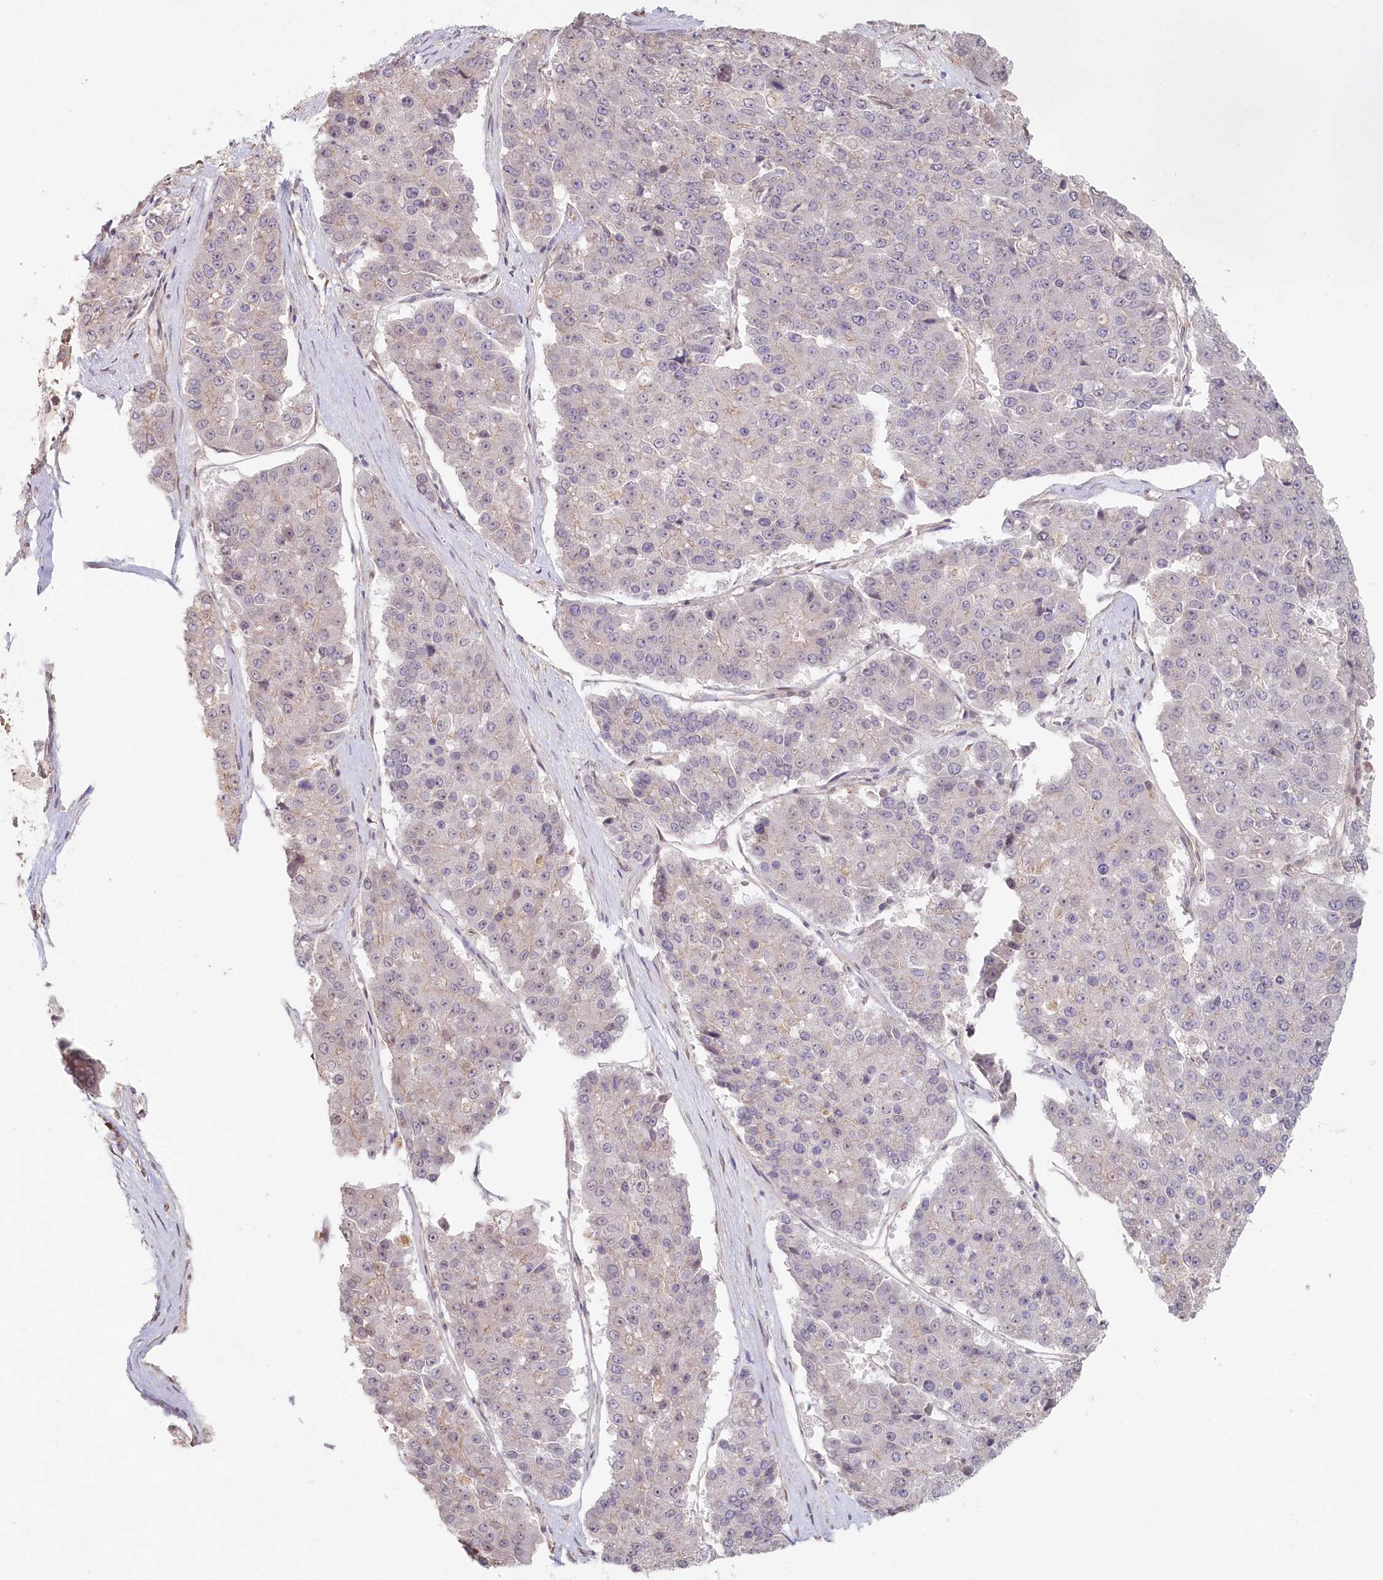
{"staining": {"intensity": "negative", "quantity": "none", "location": "none"}, "tissue": "pancreatic cancer", "cell_type": "Tumor cells", "image_type": "cancer", "snomed": [{"axis": "morphology", "description": "Adenocarcinoma, NOS"}, {"axis": "topography", "description": "Pancreas"}], "caption": "Immunohistochemistry of human pancreatic cancer (adenocarcinoma) displays no expression in tumor cells.", "gene": "TCHP", "patient": {"sex": "male", "age": 50}}